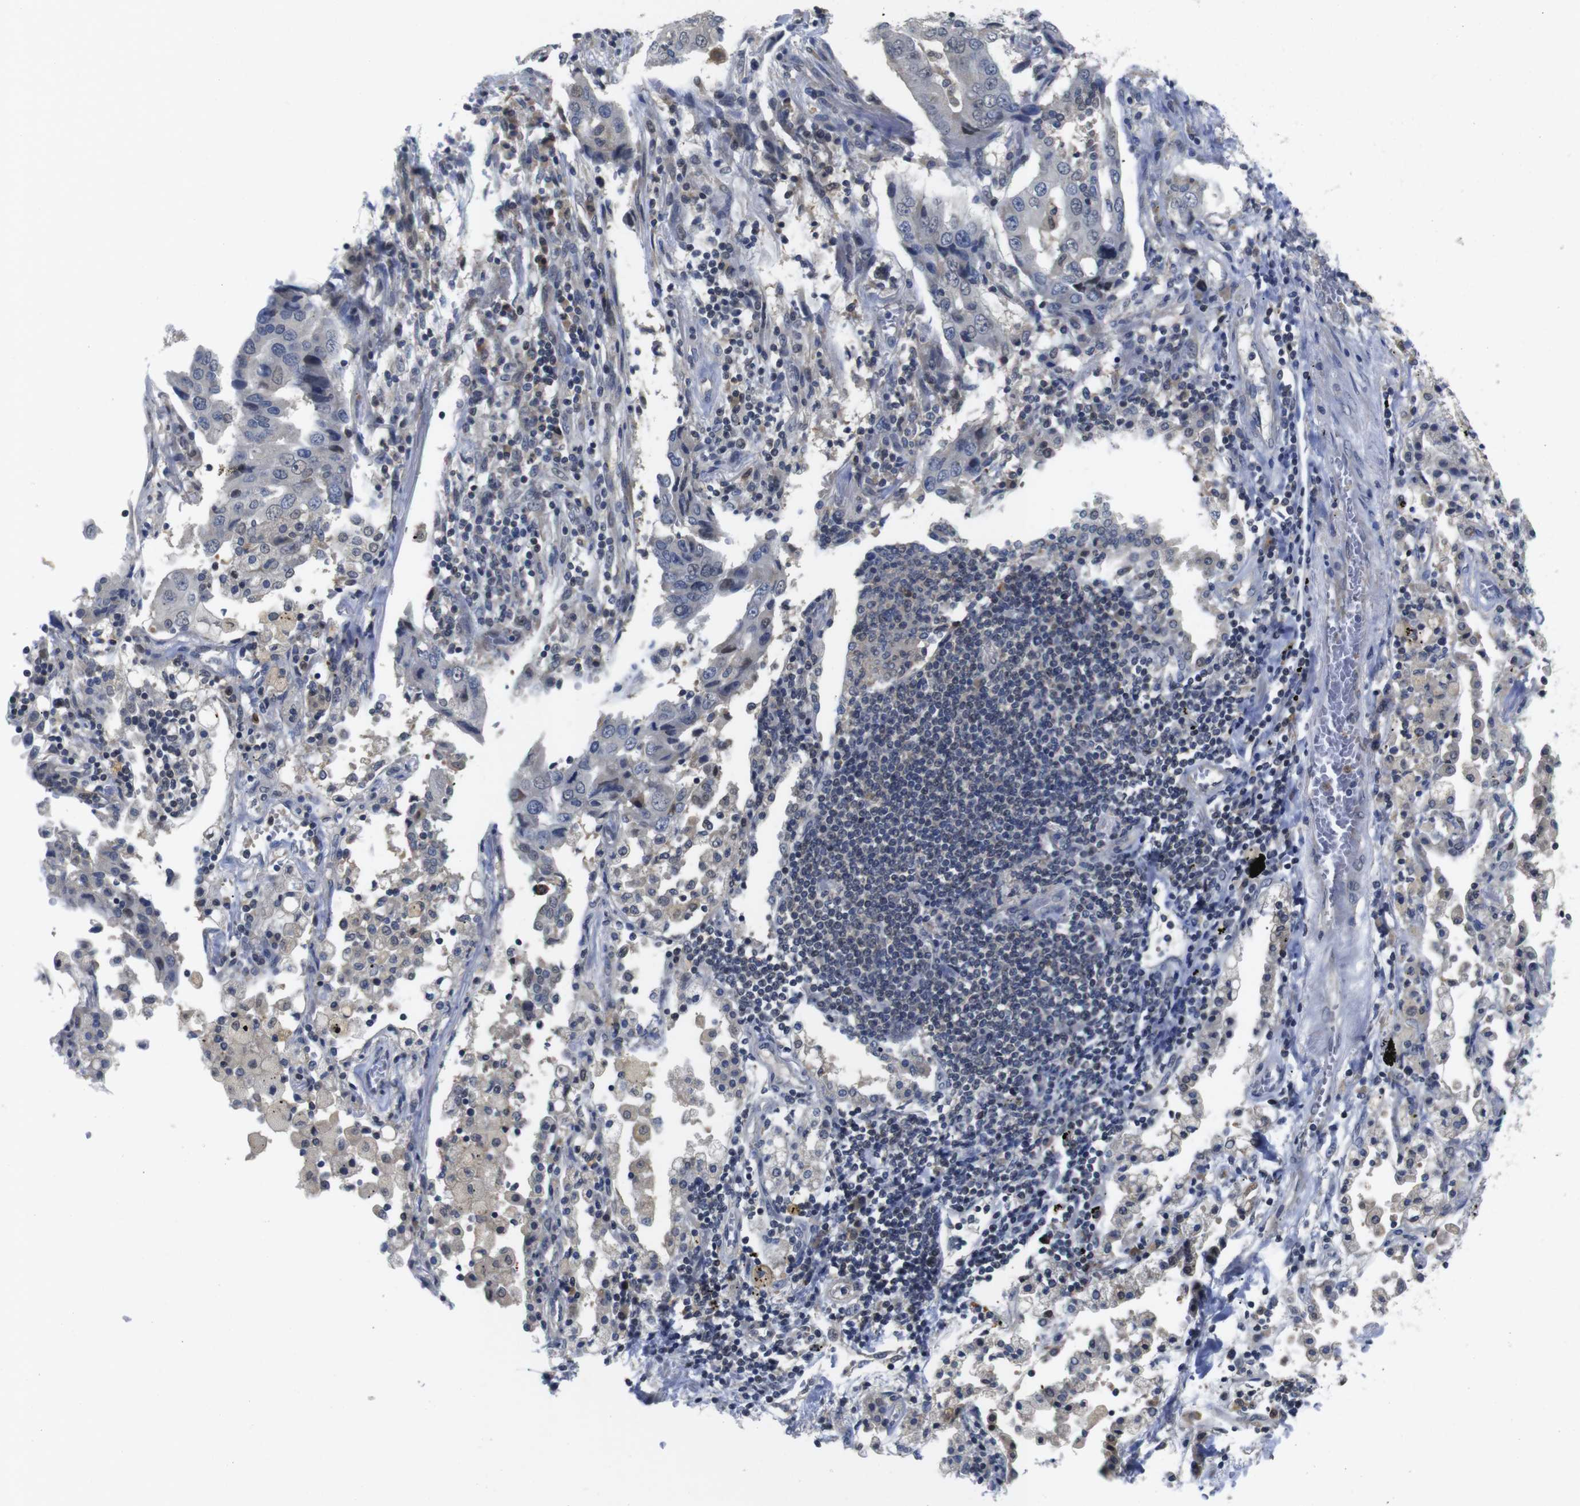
{"staining": {"intensity": "weak", "quantity": "<25%", "location": "nuclear"}, "tissue": "lung cancer", "cell_type": "Tumor cells", "image_type": "cancer", "snomed": [{"axis": "morphology", "description": "Adenocarcinoma, NOS"}, {"axis": "topography", "description": "Lung"}], "caption": "Immunohistochemical staining of human lung cancer reveals no significant staining in tumor cells.", "gene": "FNTA", "patient": {"sex": "female", "age": 65}}